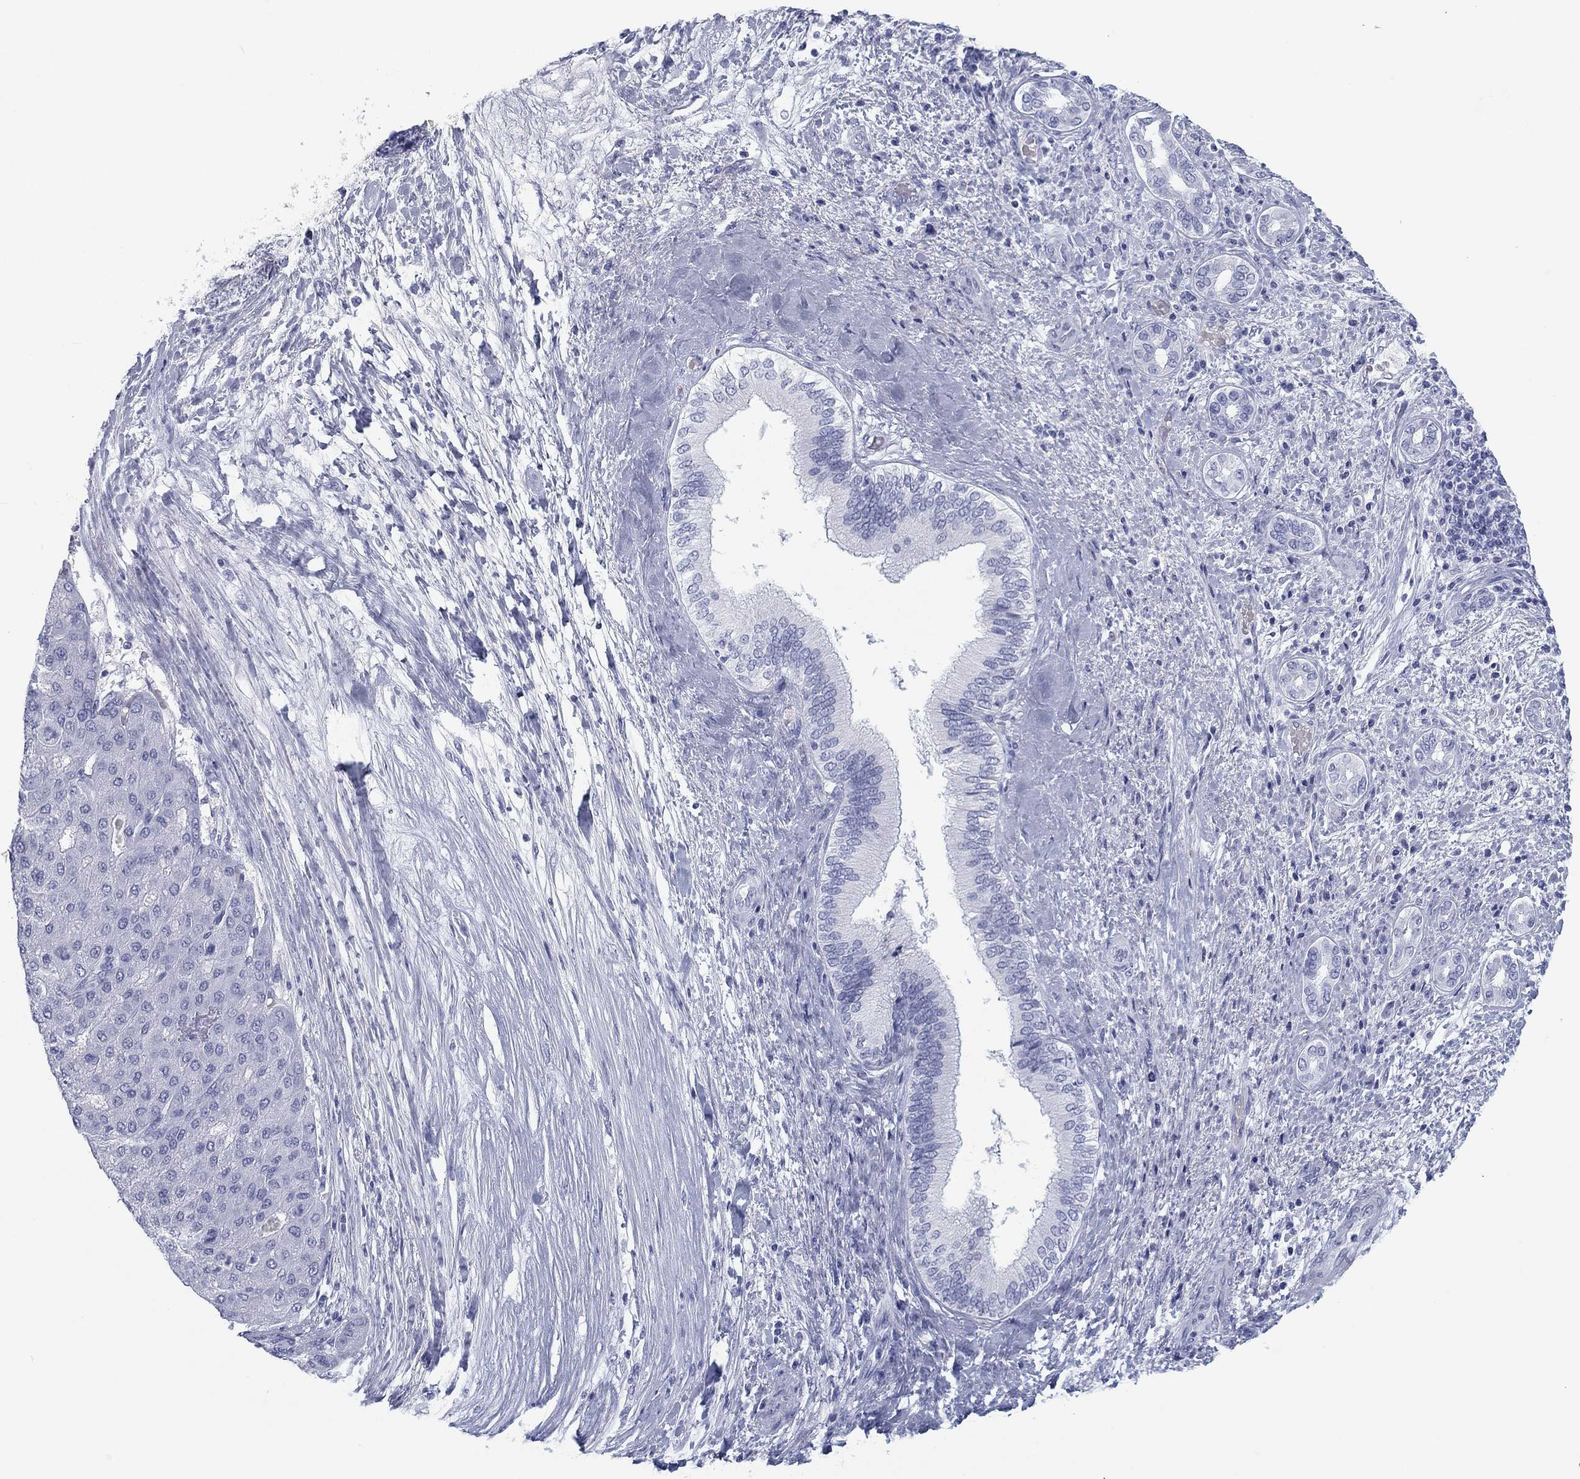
{"staining": {"intensity": "negative", "quantity": "none", "location": "none"}, "tissue": "liver cancer", "cell_type": "Tumor cells", "image_type": "cancer", "snomed": [{"axis": "morphology", "description": "Carcinoma, Hepatocellular, NOS"}, {"axis": "topography", "description": "Liver"}], "caption": "A micrograph of human hepatocellular carcinoma (liver) is negative for staining in tumor cells. (DAB (3,3'-diaminobenzidine) IHC visualized using brightfield microscopy, high magnification).", "gene": "CALB1", "patient": {"sex": "male", "age": 65}}